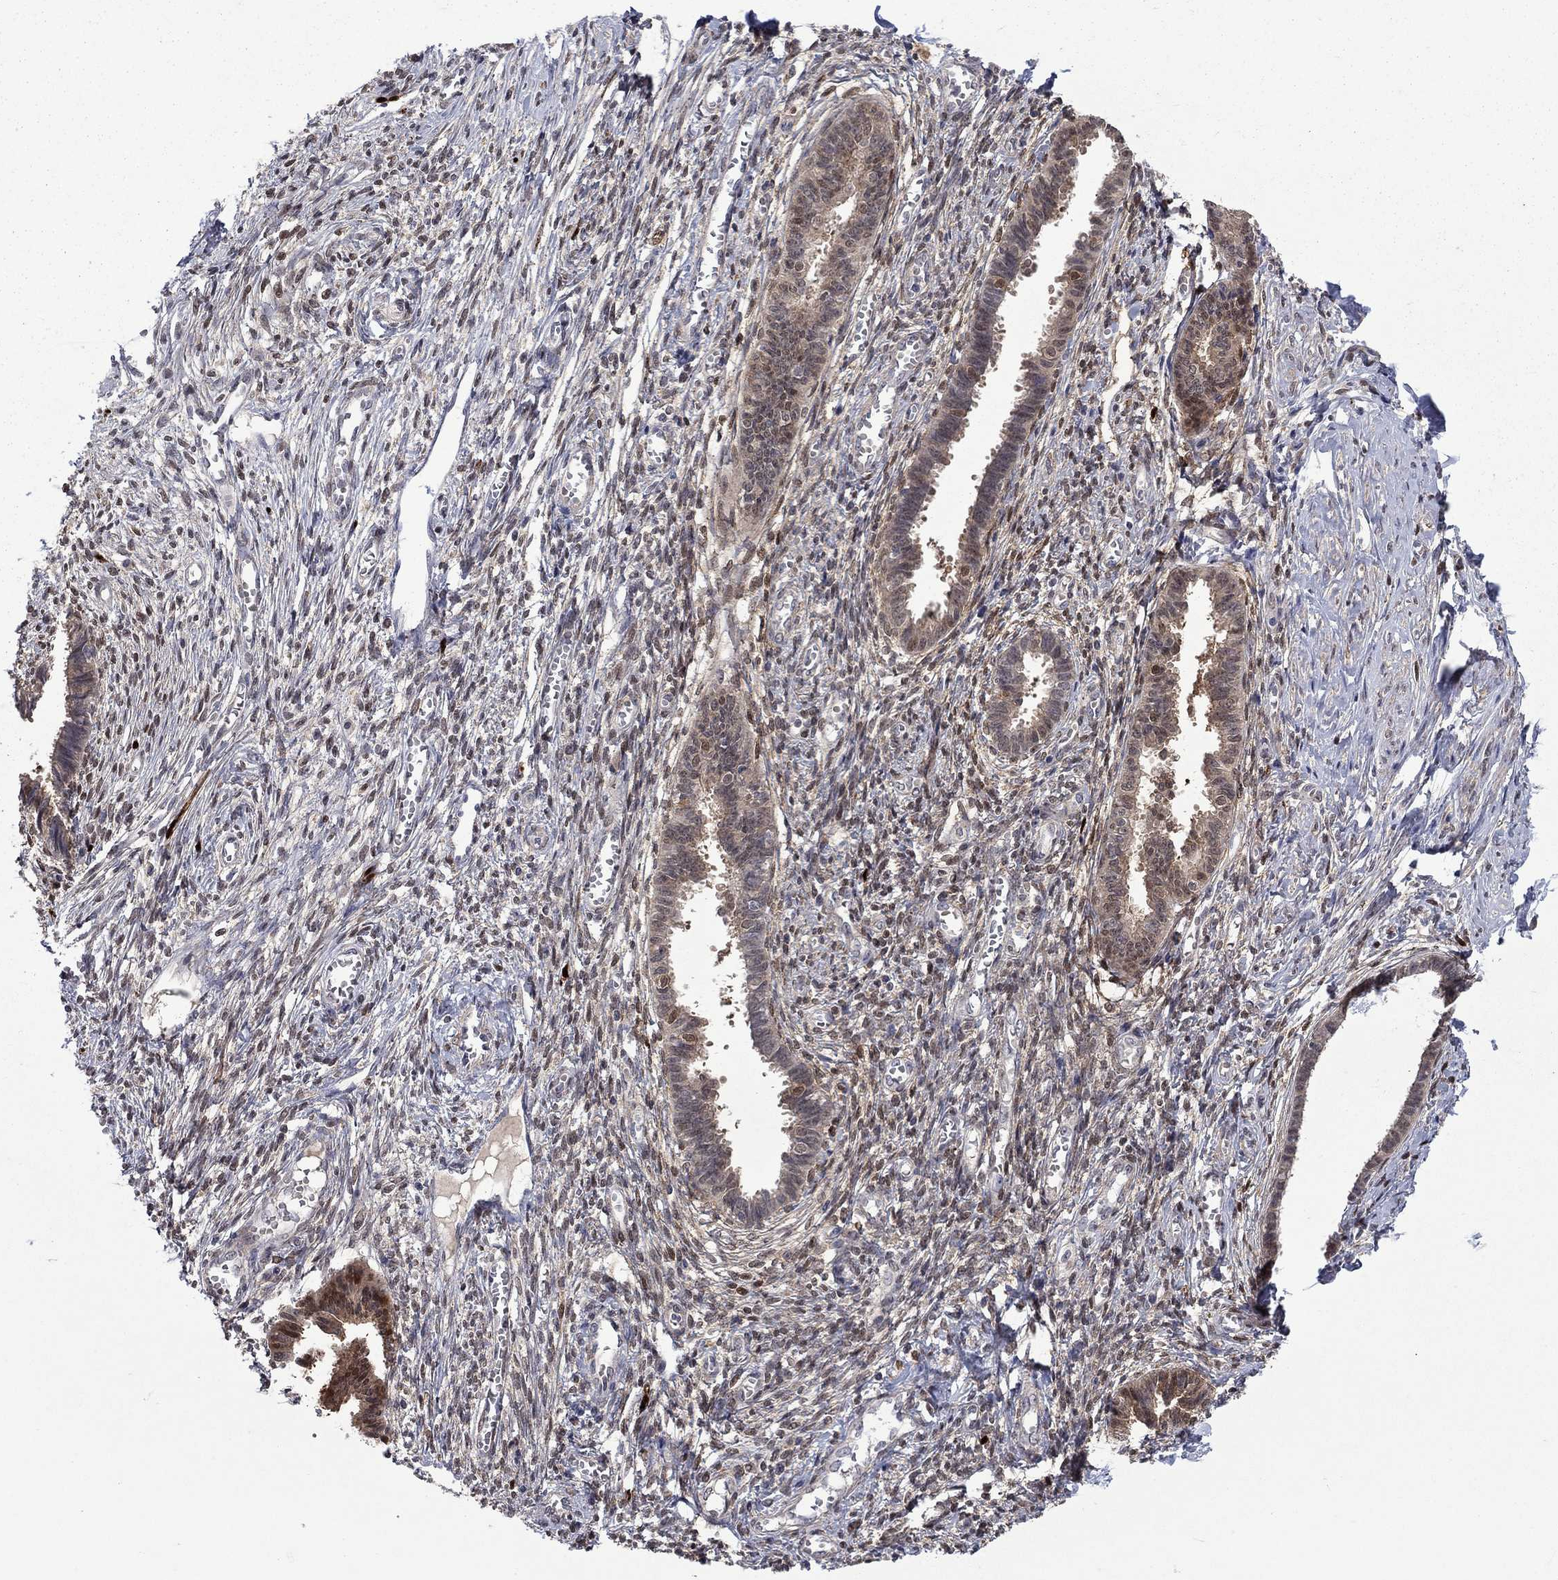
{"staining": {"intensity": "negative", "quantity": "none", "location": "none"}, "tissue": "endometrium", "cell_type": "Cells in endometrial stroma", "image_type": "normal", "snomed": [{"axis": "morphology", "description": "Normal tissue, NOS"}, {"axis": "topography", "description": "Cervix"}, {"axis": "topography", "description": "Endometrium"}], "caption": "High magnification brightfield microscopy of normal endometrium stained with DAB (brown) and counterstained with hematoxylin (blue): cells in endometrial stroma show no significant positivity. (Brightfield microscopy of DAB (3,3'-diaminobenzidine) immunohistochemistry at high magnification).", "gene": "CBR1", "patient": {"sex": "female", "age": 37}}